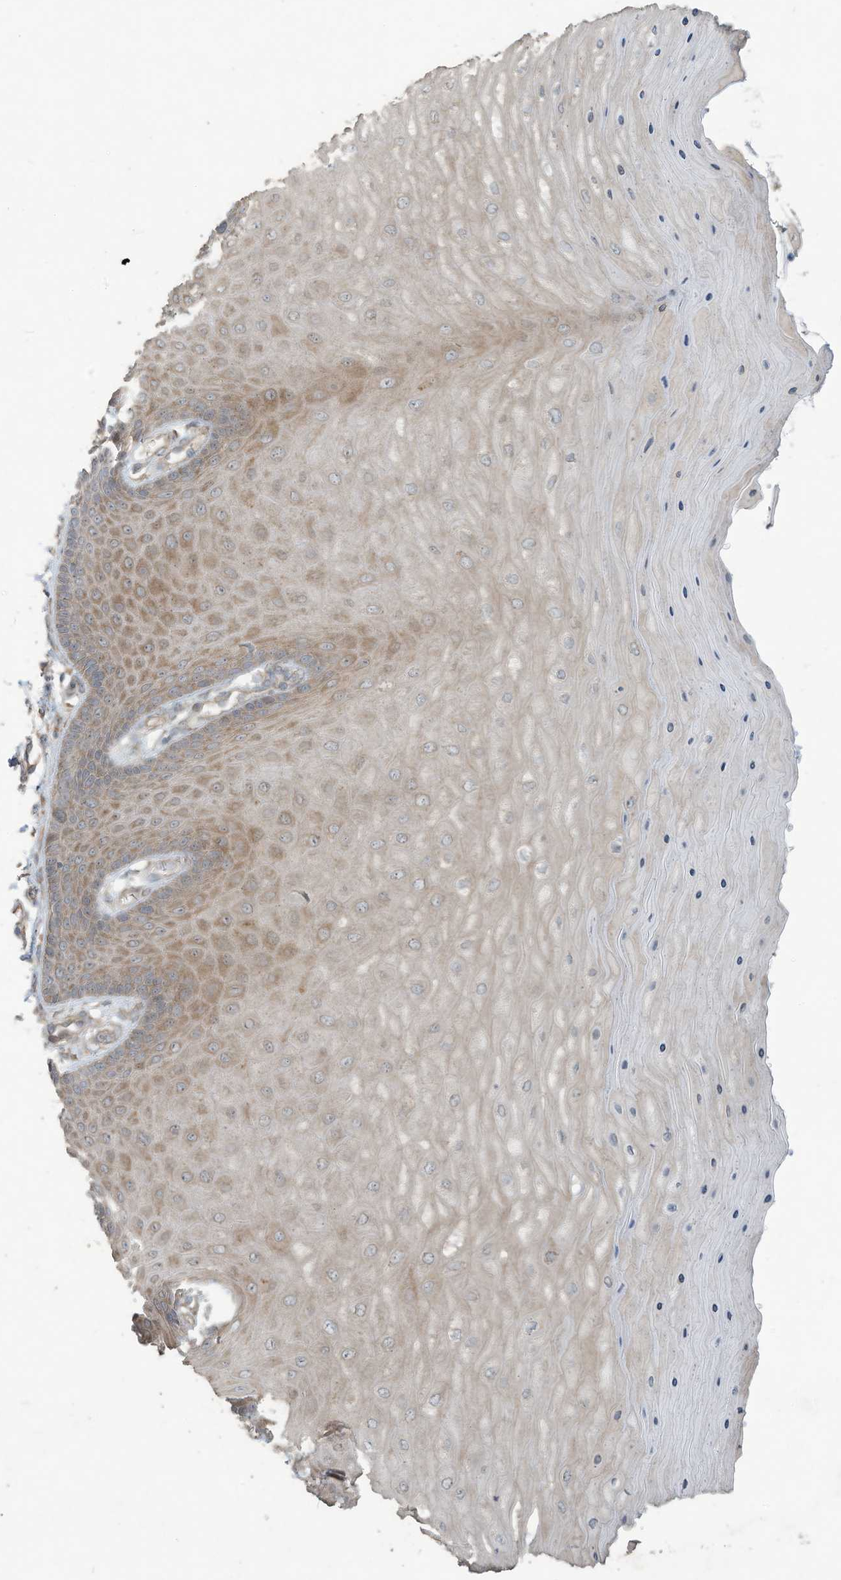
{"staining": {"intensity": "weak", "quantity": "25%-75%", "location": "cytoplasmic/membranous"}, "tissue": "cervix", "cell_type": "Glandular cells", "image_type": "normal", "snomed": [{"axis": "morphology", "description": "Normal tissue, NOS"}, {"axis": "topography", "description": "Cervix"}], "caption": "Human cervix stained with a protein marker reveals weak staining in glandular cells.", "gene": "MAGIX", "patient": {"sex": "female", "age": 55}}